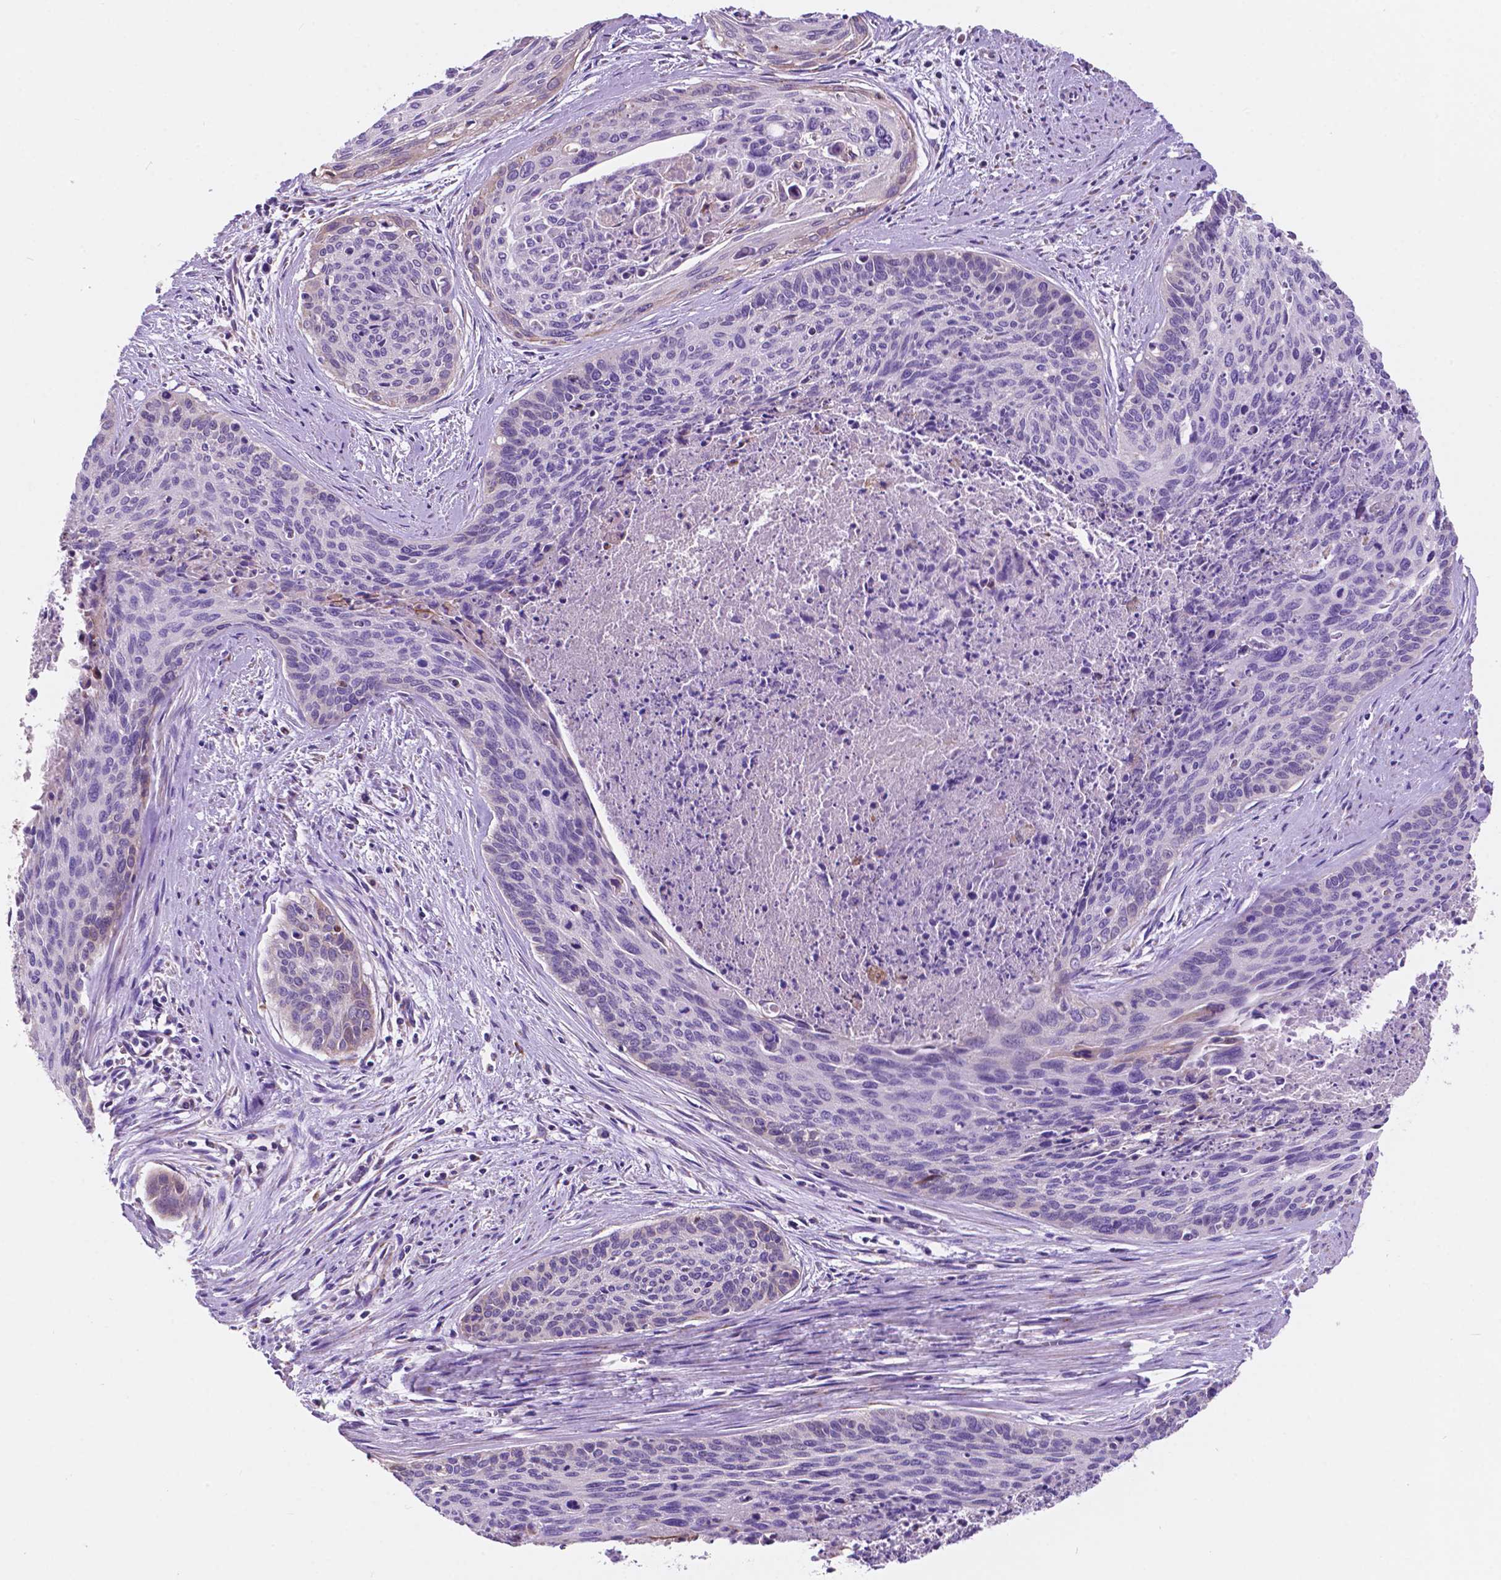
{"staining": {"intensity": "negative", "quantity": "none", "location": "none"}, "tissue": "cervical cancer", "cell_type": "Tumor cells", "image_type": "cancer", "snomed": [{"axis": "morphology", "description": "Squamous cell carcinoma, NOS"}, {"axis": "topography", "description": "Cervix"}], "caption": "This is a image of IHC staining of squamous cell carcinoma (cervical), which shows no positivity in tumor cells.", "gene": "TRPV5", "patient": {"sex": "female", "age": 55}}